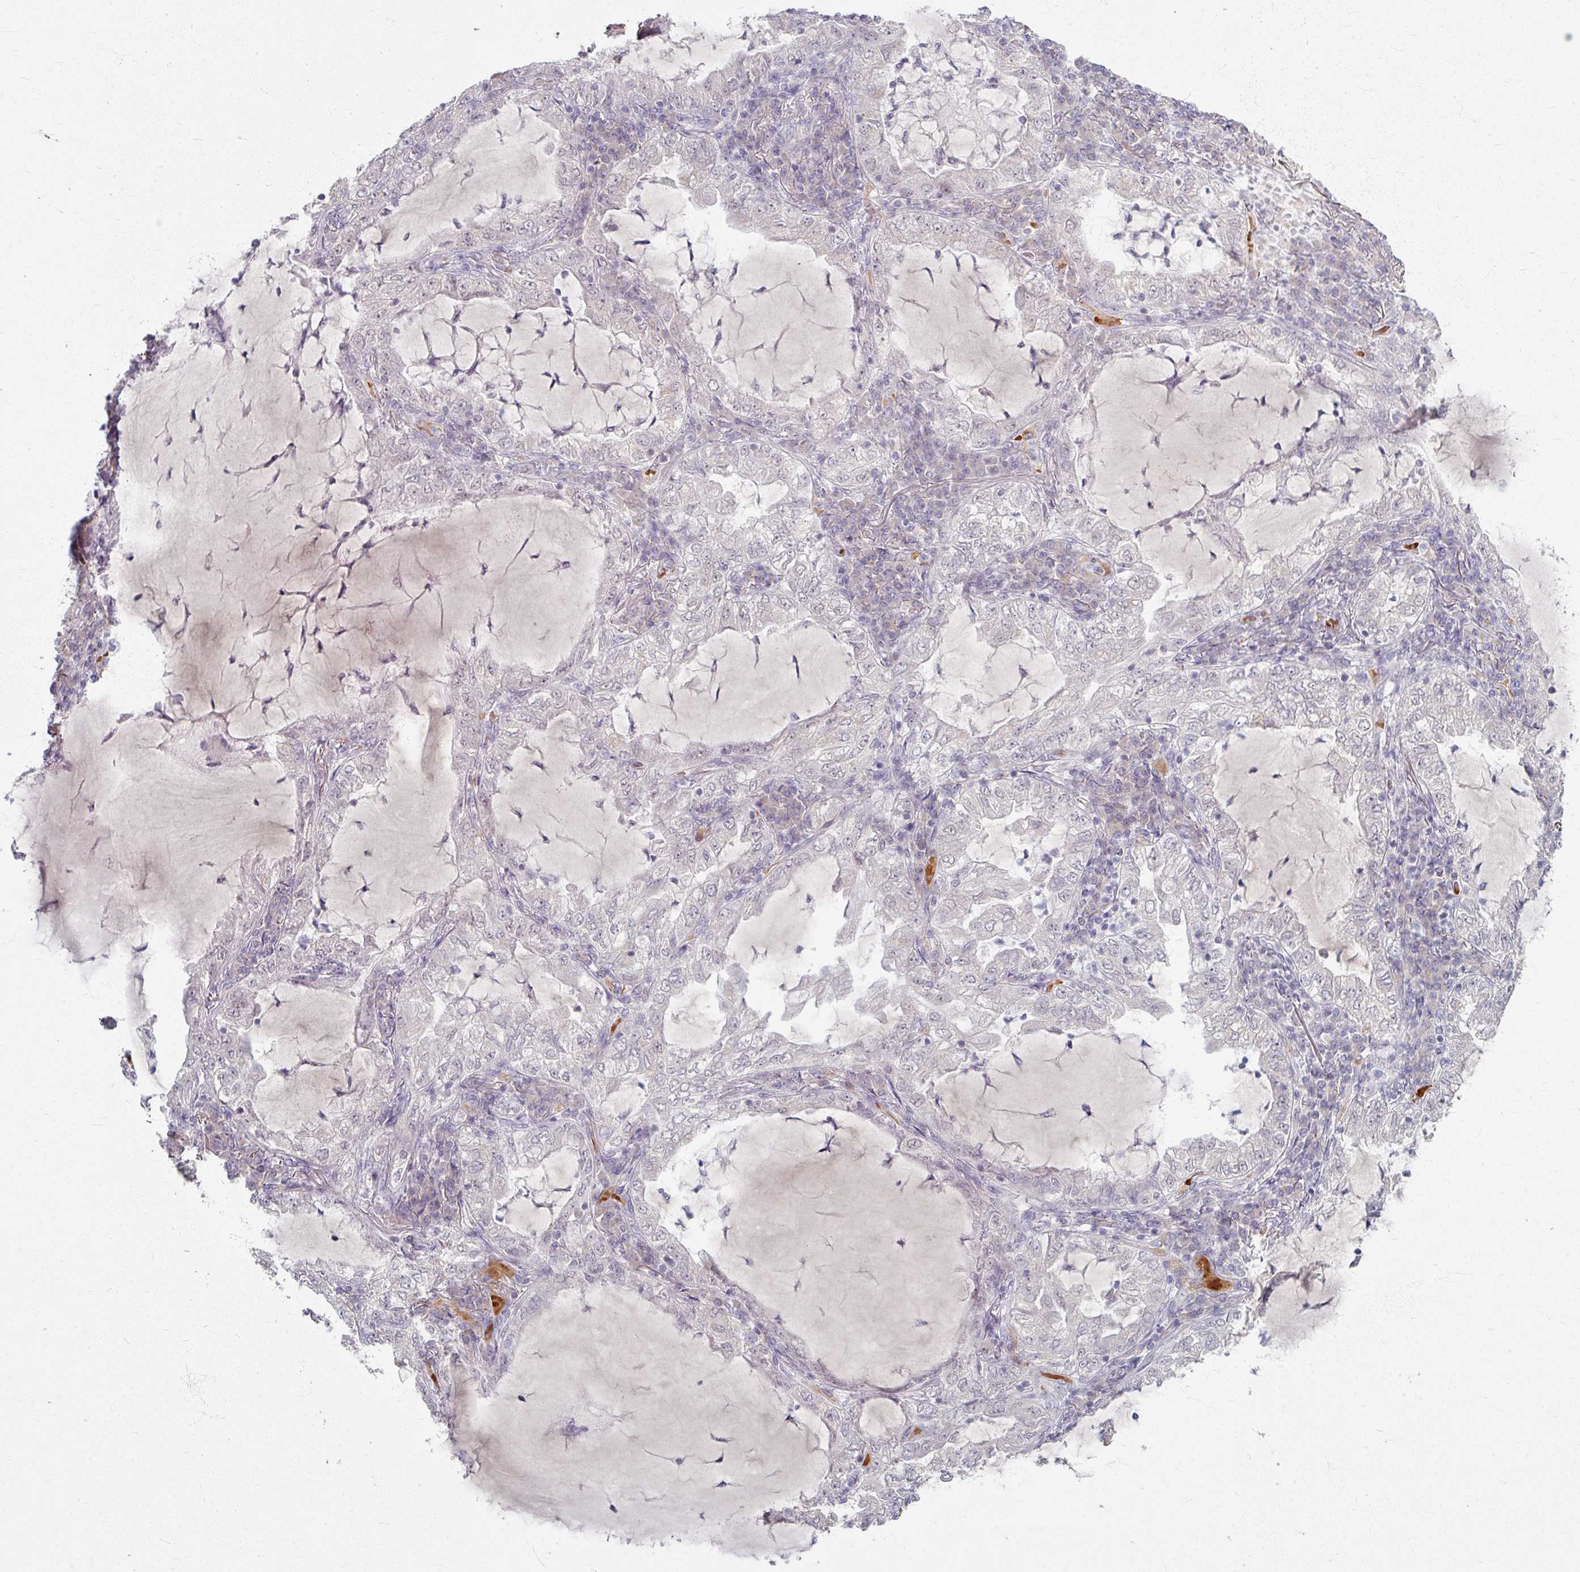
{"staining": {"intensity": "negative", "quantity": "none", "location": "none"}, "tissue": "lung cancer", "cell_type": "Tumor cells", "image_type": "cancer", "snomed": [{"axis": "morphology", "description": "Adenocarcinoma, NOS"}, {"axis": "topography", "description": "Lung"}], "caption": "A micrograph of adenocarcinoma (lung) stained for a protein shows no brown staining in tumor cells.", "gene": "KMT5C", "patient": {"sex": "female", "age": 73}}